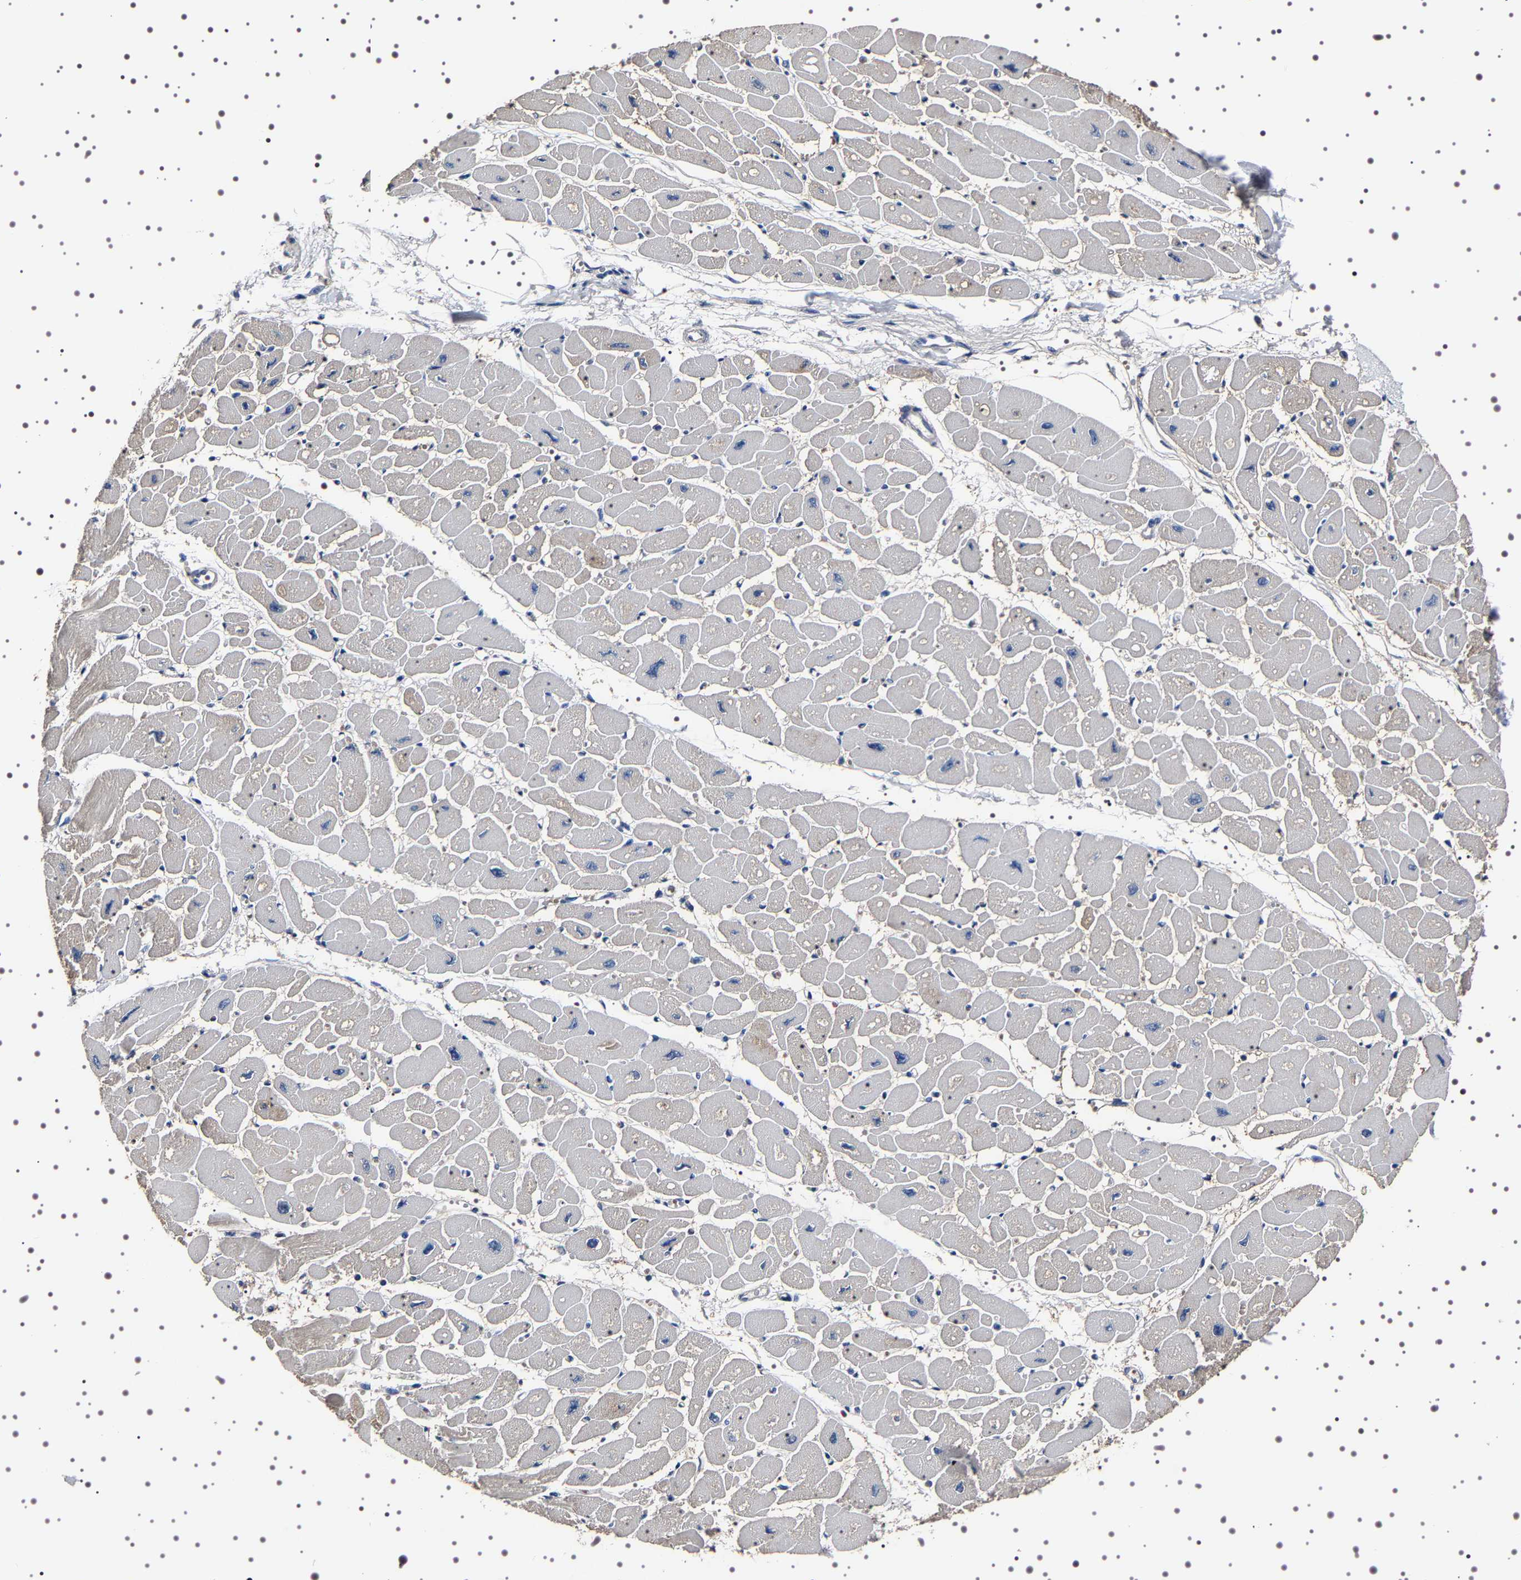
{"staining": {"intensity": "weak", "quantity": "<25%", "location": "cytoplasmic/membranous"}, "tissue": "heart muscle", "cell_type": "Cardiomyocytes", "image_type": "normal", "snomed": [{"axis": "morphology", "description": "Normal tissue, NOS"}, {"axis": "topography", "description": "Heart"}], "caption": "This is an immunohistochemistry photomicrograph of normal heart muscle. There is no expression in cardiomyocytes.", "gene": "TARBP1", "patient": {"sex": "female", "age": 54}}